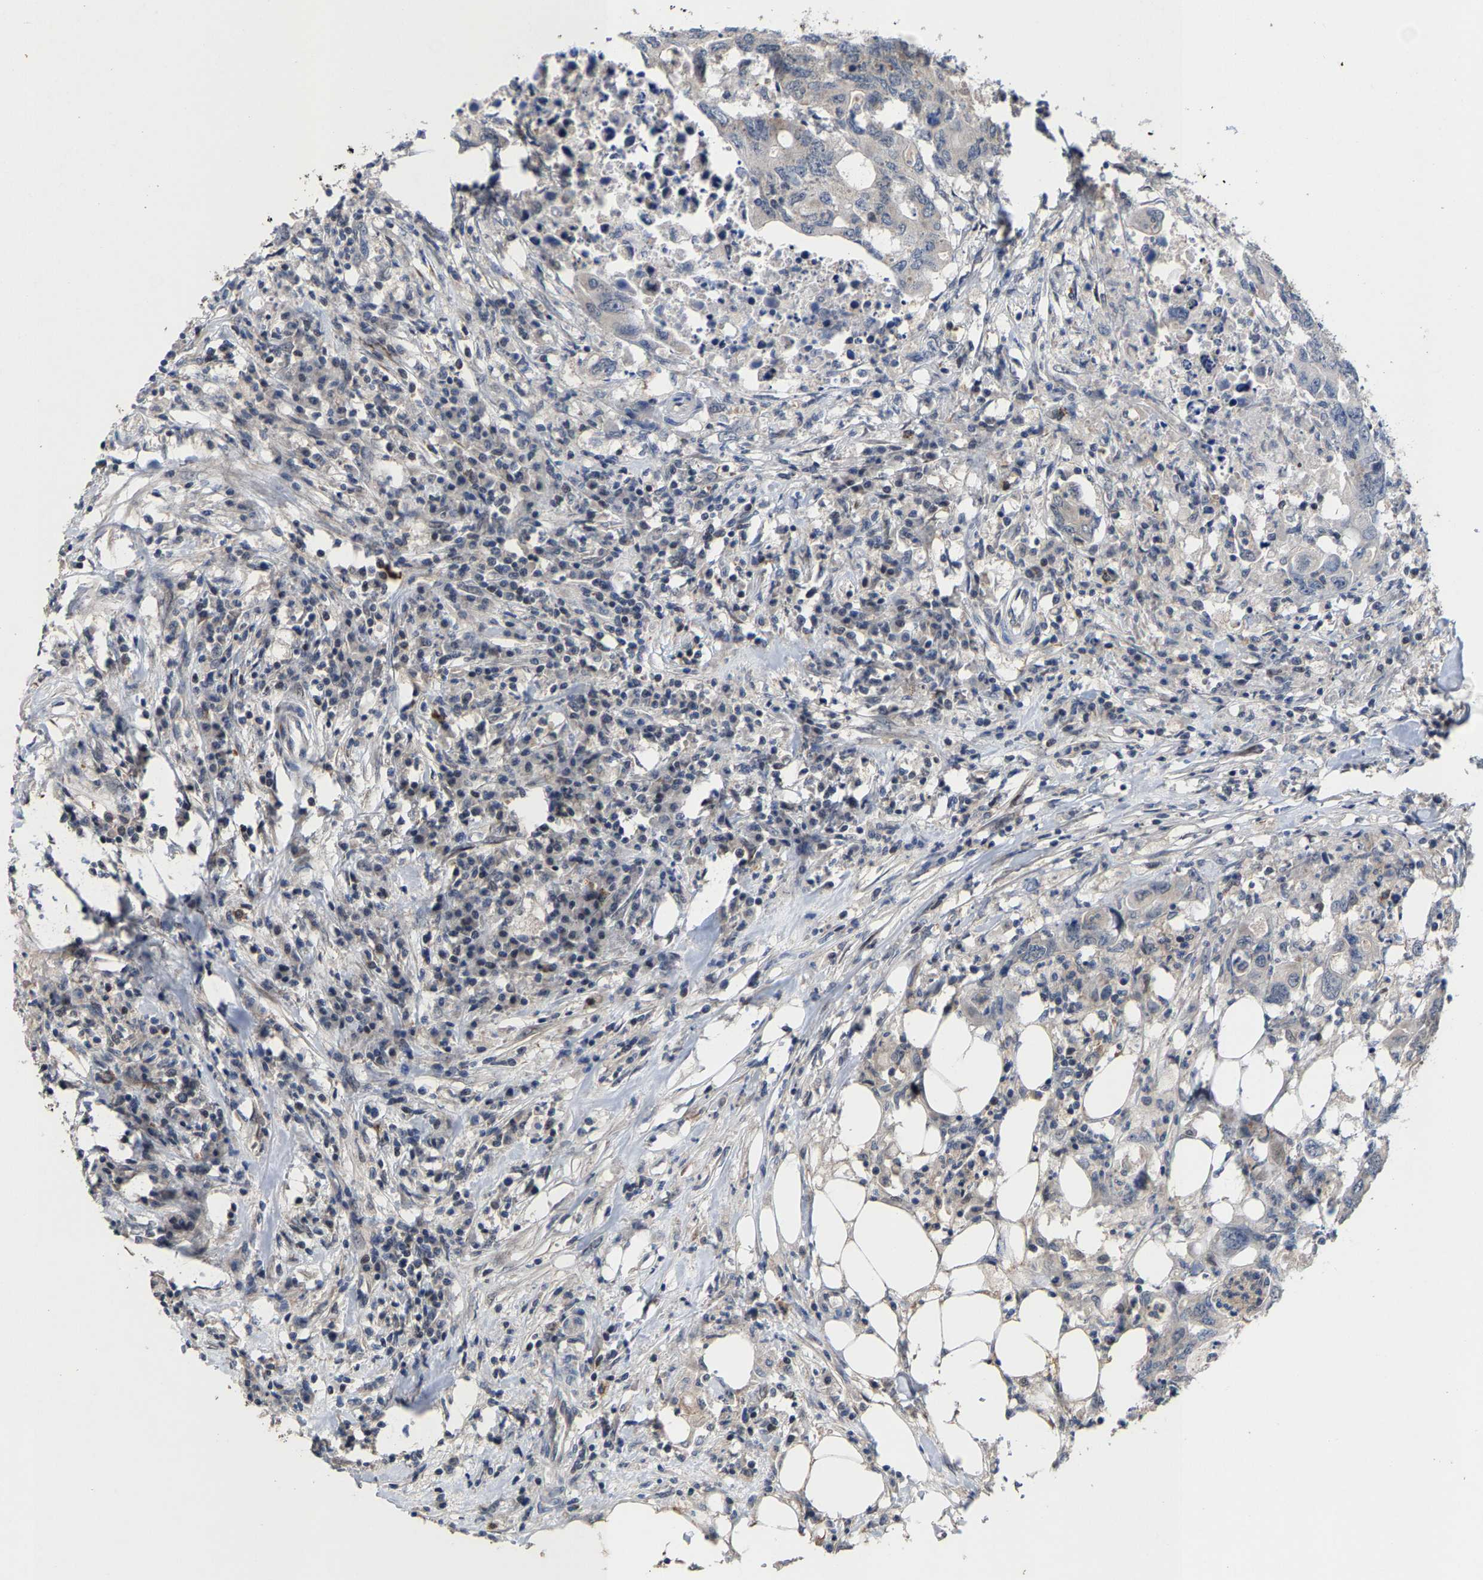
{"staining": {"intensity": "moderate", "quantity": "<25%", "location": "cytoplasmic/membranous"}, "tissue": "colorectal cancer", "cell_type": "Tumor cells", "image_type": "cancer", "snomed": [{"axis": "morphology", "description": "Adenocarcinoma, NOS"}, {"axis": "topography", "description": "Colon"}], "caption": "Immunohistochemical staining of human colorectal cancer (adenocarcinoma) demonstrates moderate cytoplasmic/membranous protein staining in about <25% of tumor cells.", "gene": "TDRKH", "patient": {"sex": "male", "age": 71}}